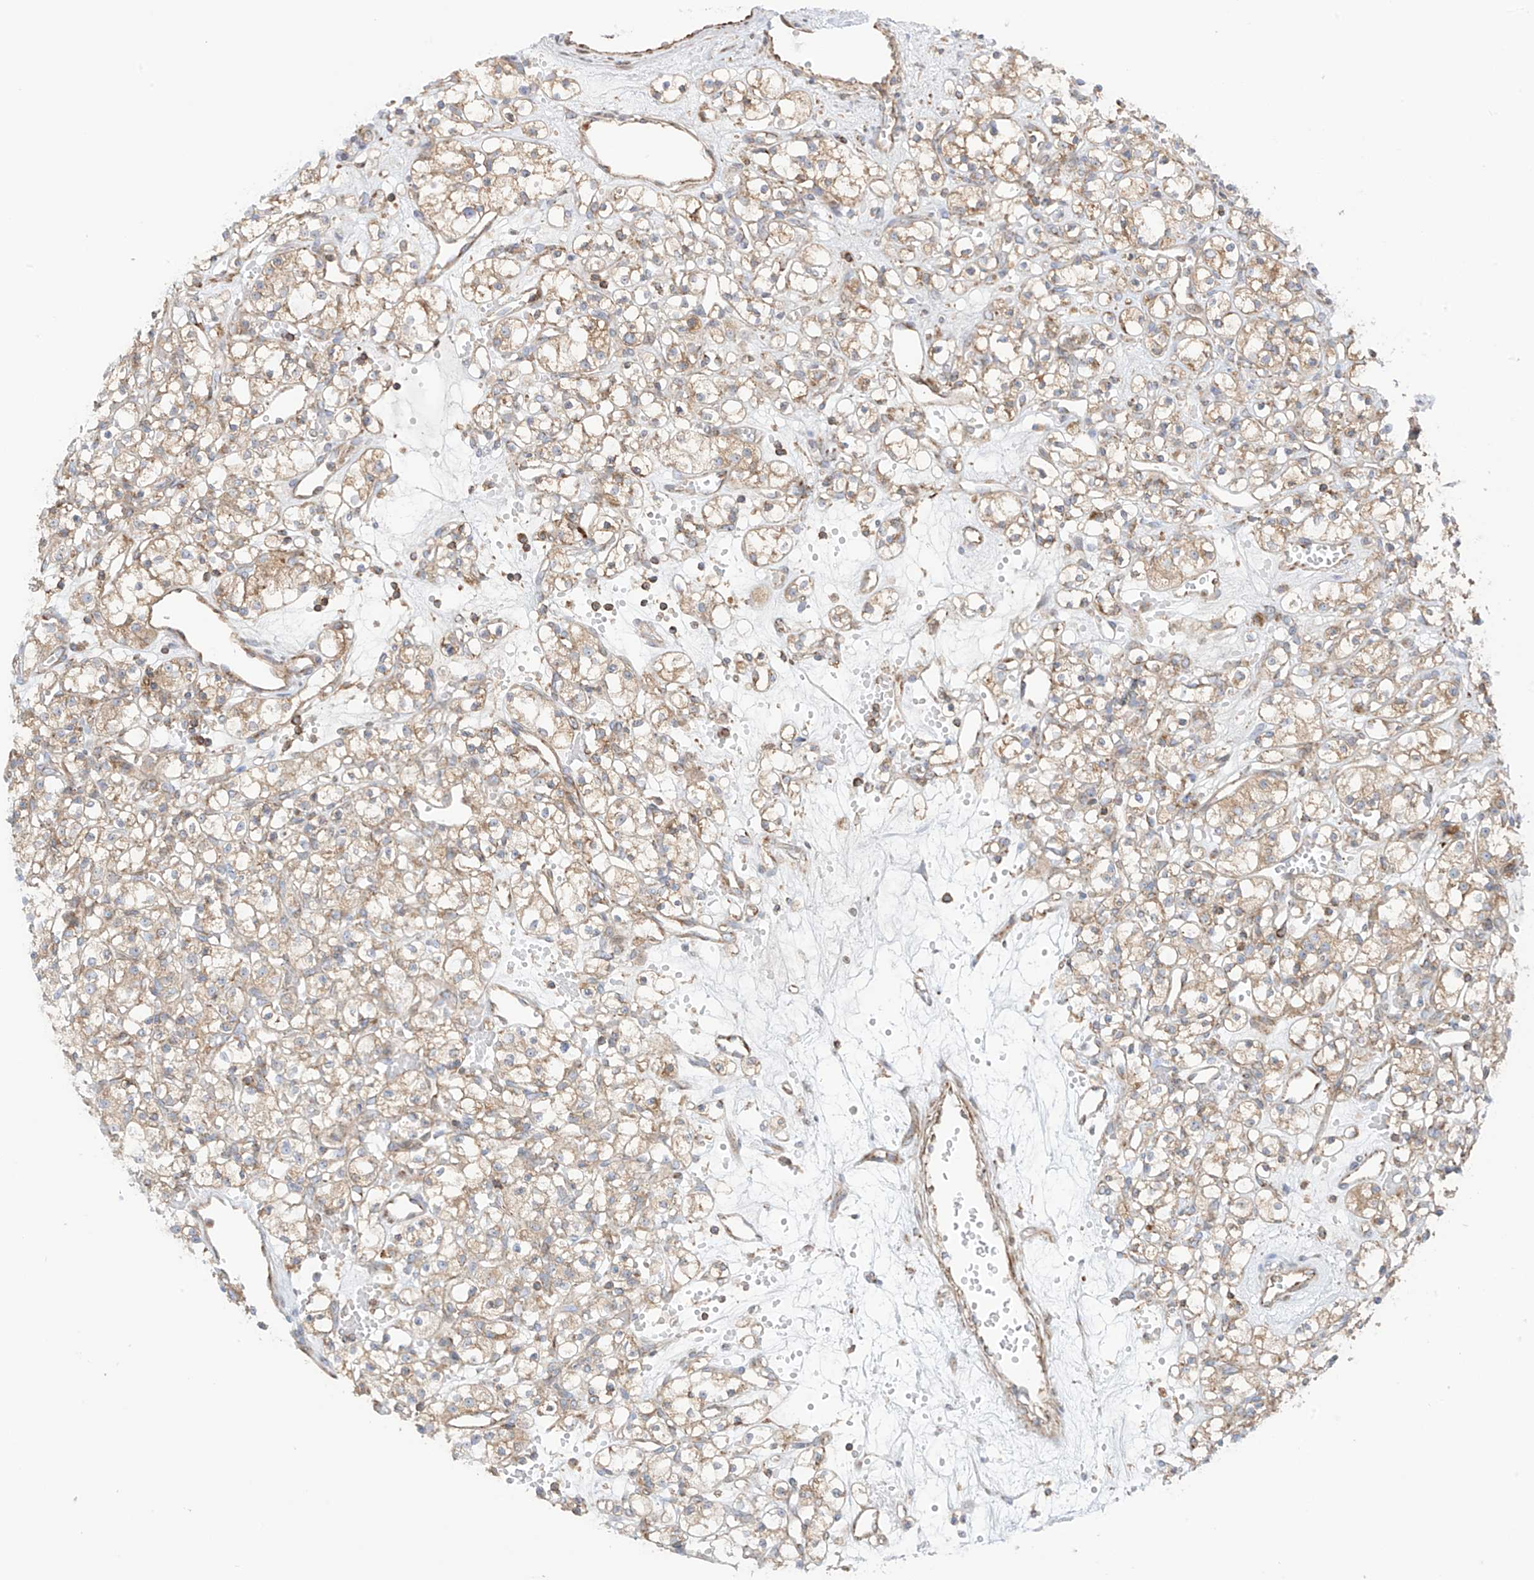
{"staining": {"intensity": "moderate", "quantity": ">75%", "location": "cytoplasmic/membranous"}, "tissue": "renal cancer", "cell_type": "Tumor cells", "image_type": "cancer", "snomed": [{"axis": "morphology", "description": "Adenocarcinoma, NOS"}, {"axis": "topography", "description": "Kidney"}], "caption": "The immunohistochemical stain shows moderate cytoplasmic/membranous expression in tumor cells of renal cancer tissue. The staining was performed using DAB to visualize the protein expression in brown, while the nuclei were stained in blue with hematoxylin (Magnification: 20x).", "gene": "XKR3", "patient": {"sex": "female", "age": 59}}